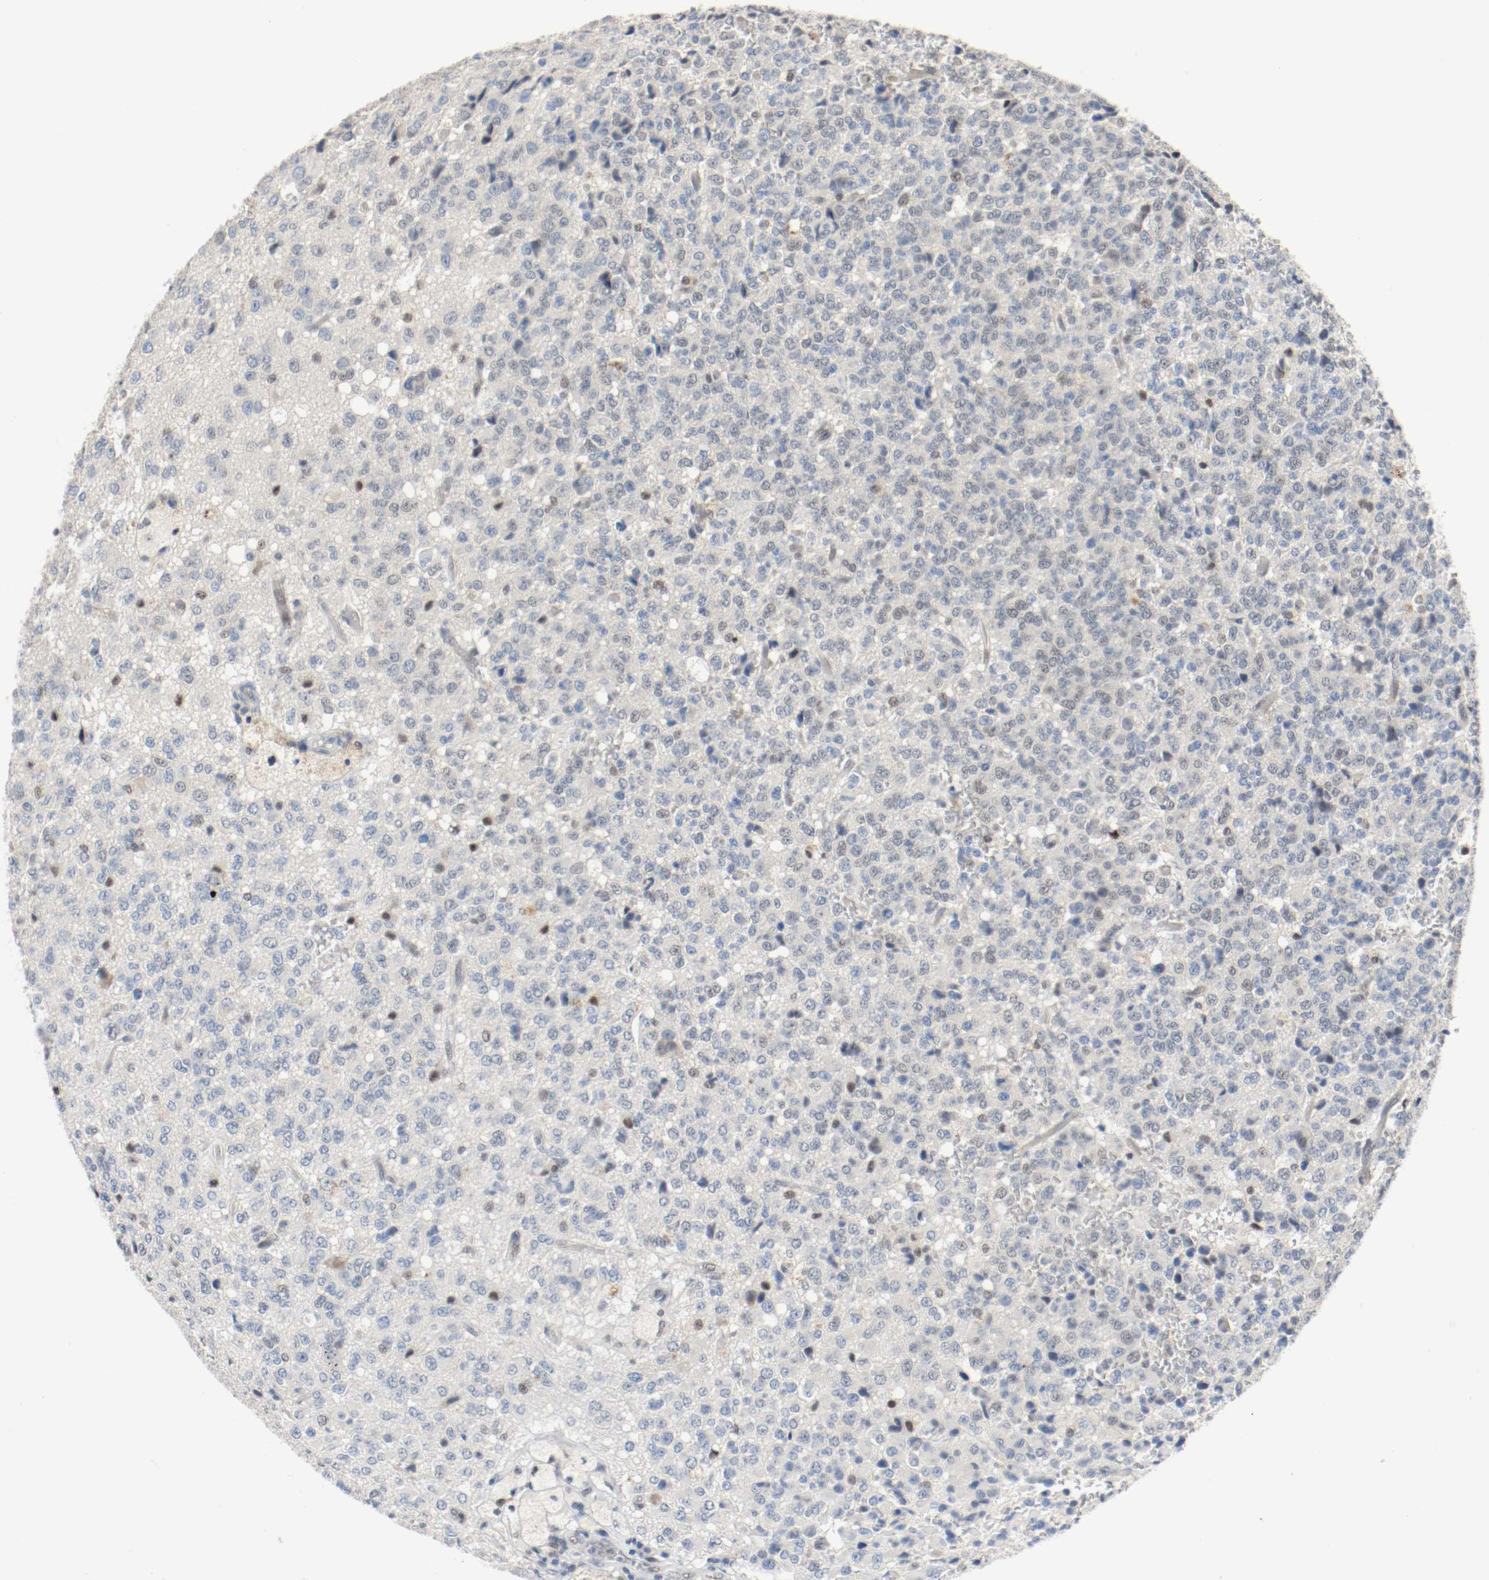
{"staining": {"intensity": "weak", "quantity": "<25%", "location": "nuclear"}, "tissue": "glioma", "cell_type": "Tumor cells", "image_type": "cancer", "snomed": [{"axis": "morphology", "description": "Glioma, malignant, High grade"}, {"axis": "topography", "description": "pancreas cauda"}], "caption": "Immunohistochemical staining of human malignant high-grade glioma shows no significant expression in tumor cells.", "gene": "ASH1L", "patient": {"sex": "male", "age": 60}}